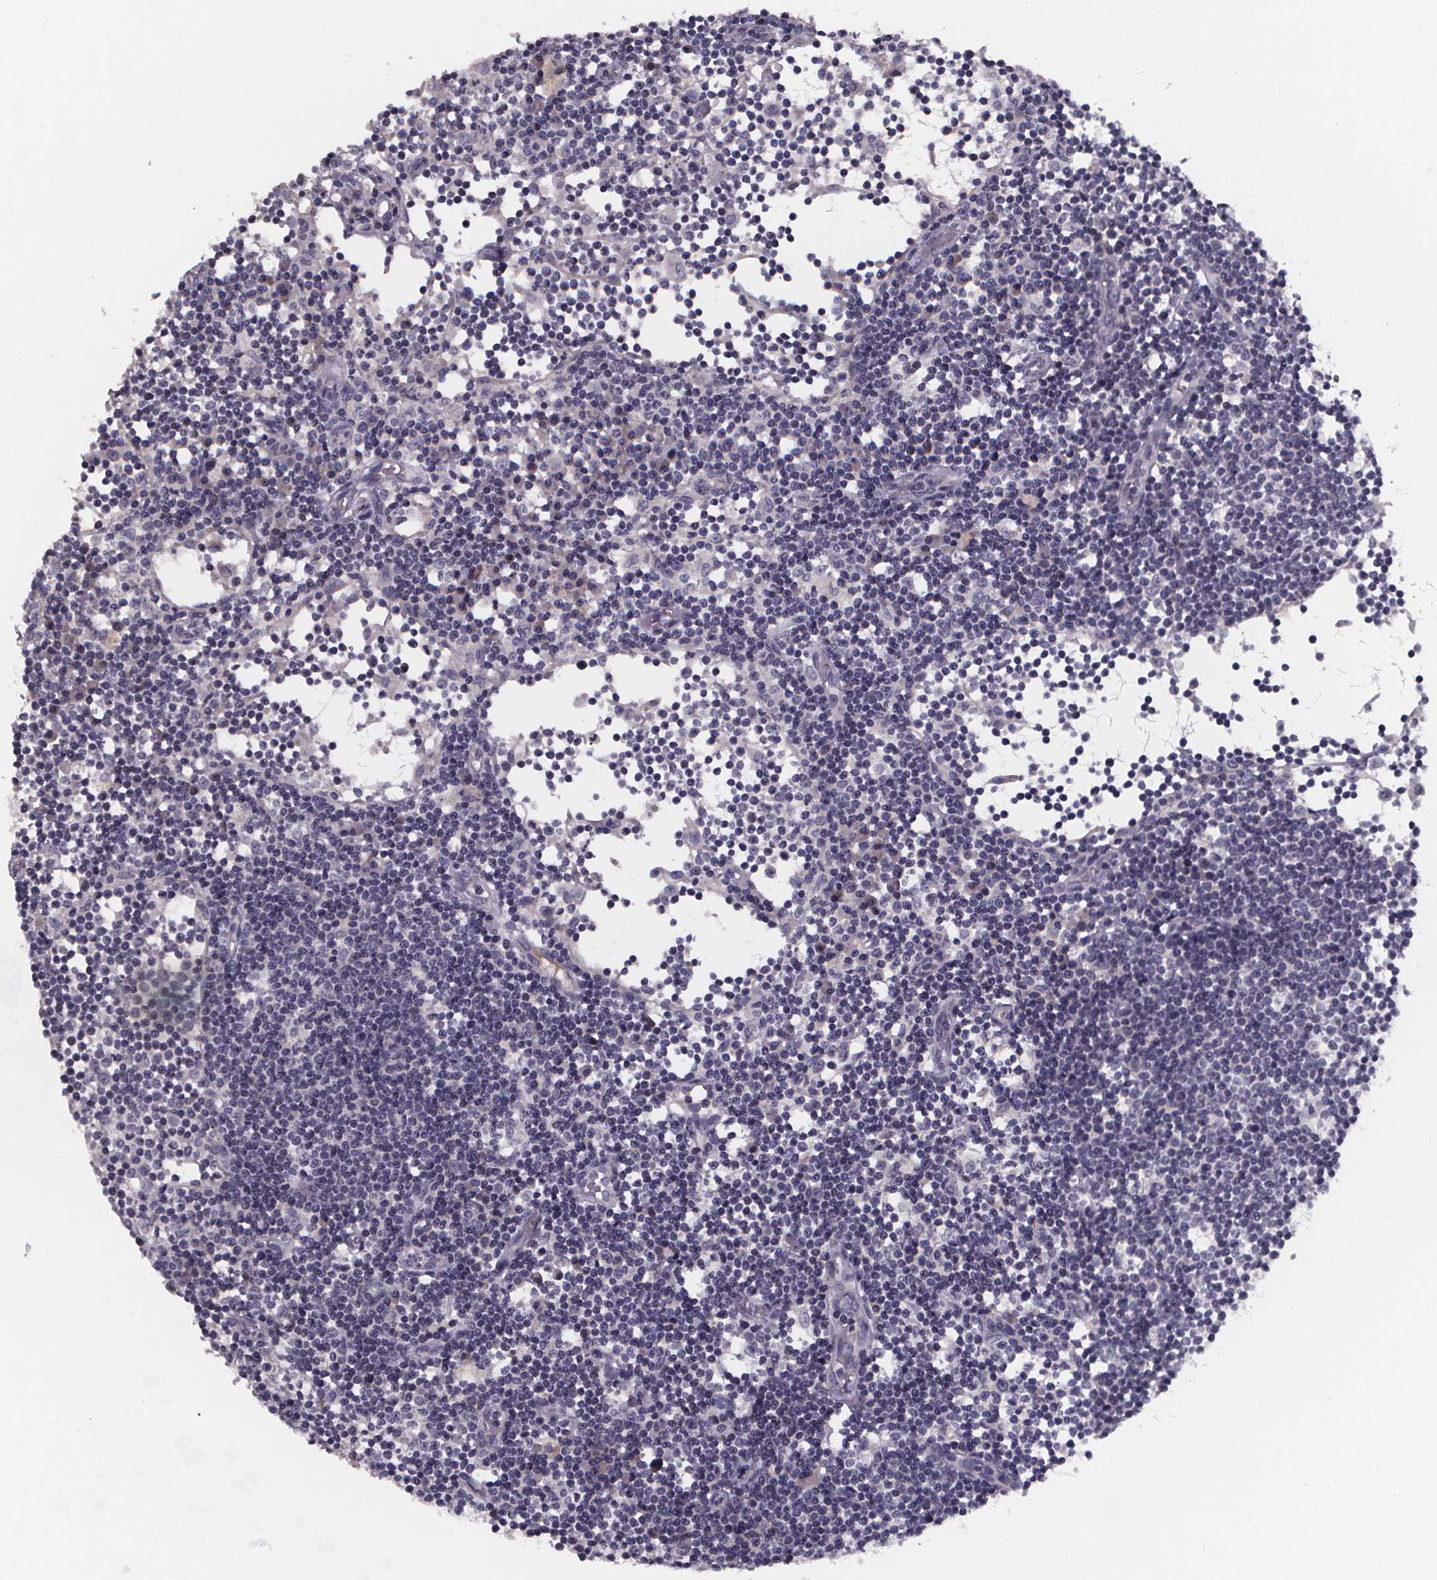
{"staining": {"intensity": "negative", "quantity": "none", "location": "none"}, "tissue": "lymph node", "cell_type": "Germinal center cells", "image_type": "normal", "snomed": [{"axis": "morphology", "description": "Normal tissue, NOS"}, {"axis": "topography", "description": "Lymph node"}], "caption": "A high-resolution micrograph shows immunohistochemistry staining of unremarkable lymph node, which reveals no significant staining in germinal center cells.", "gene": "AGT", "patient": {"sex": "female", "age": 72}}